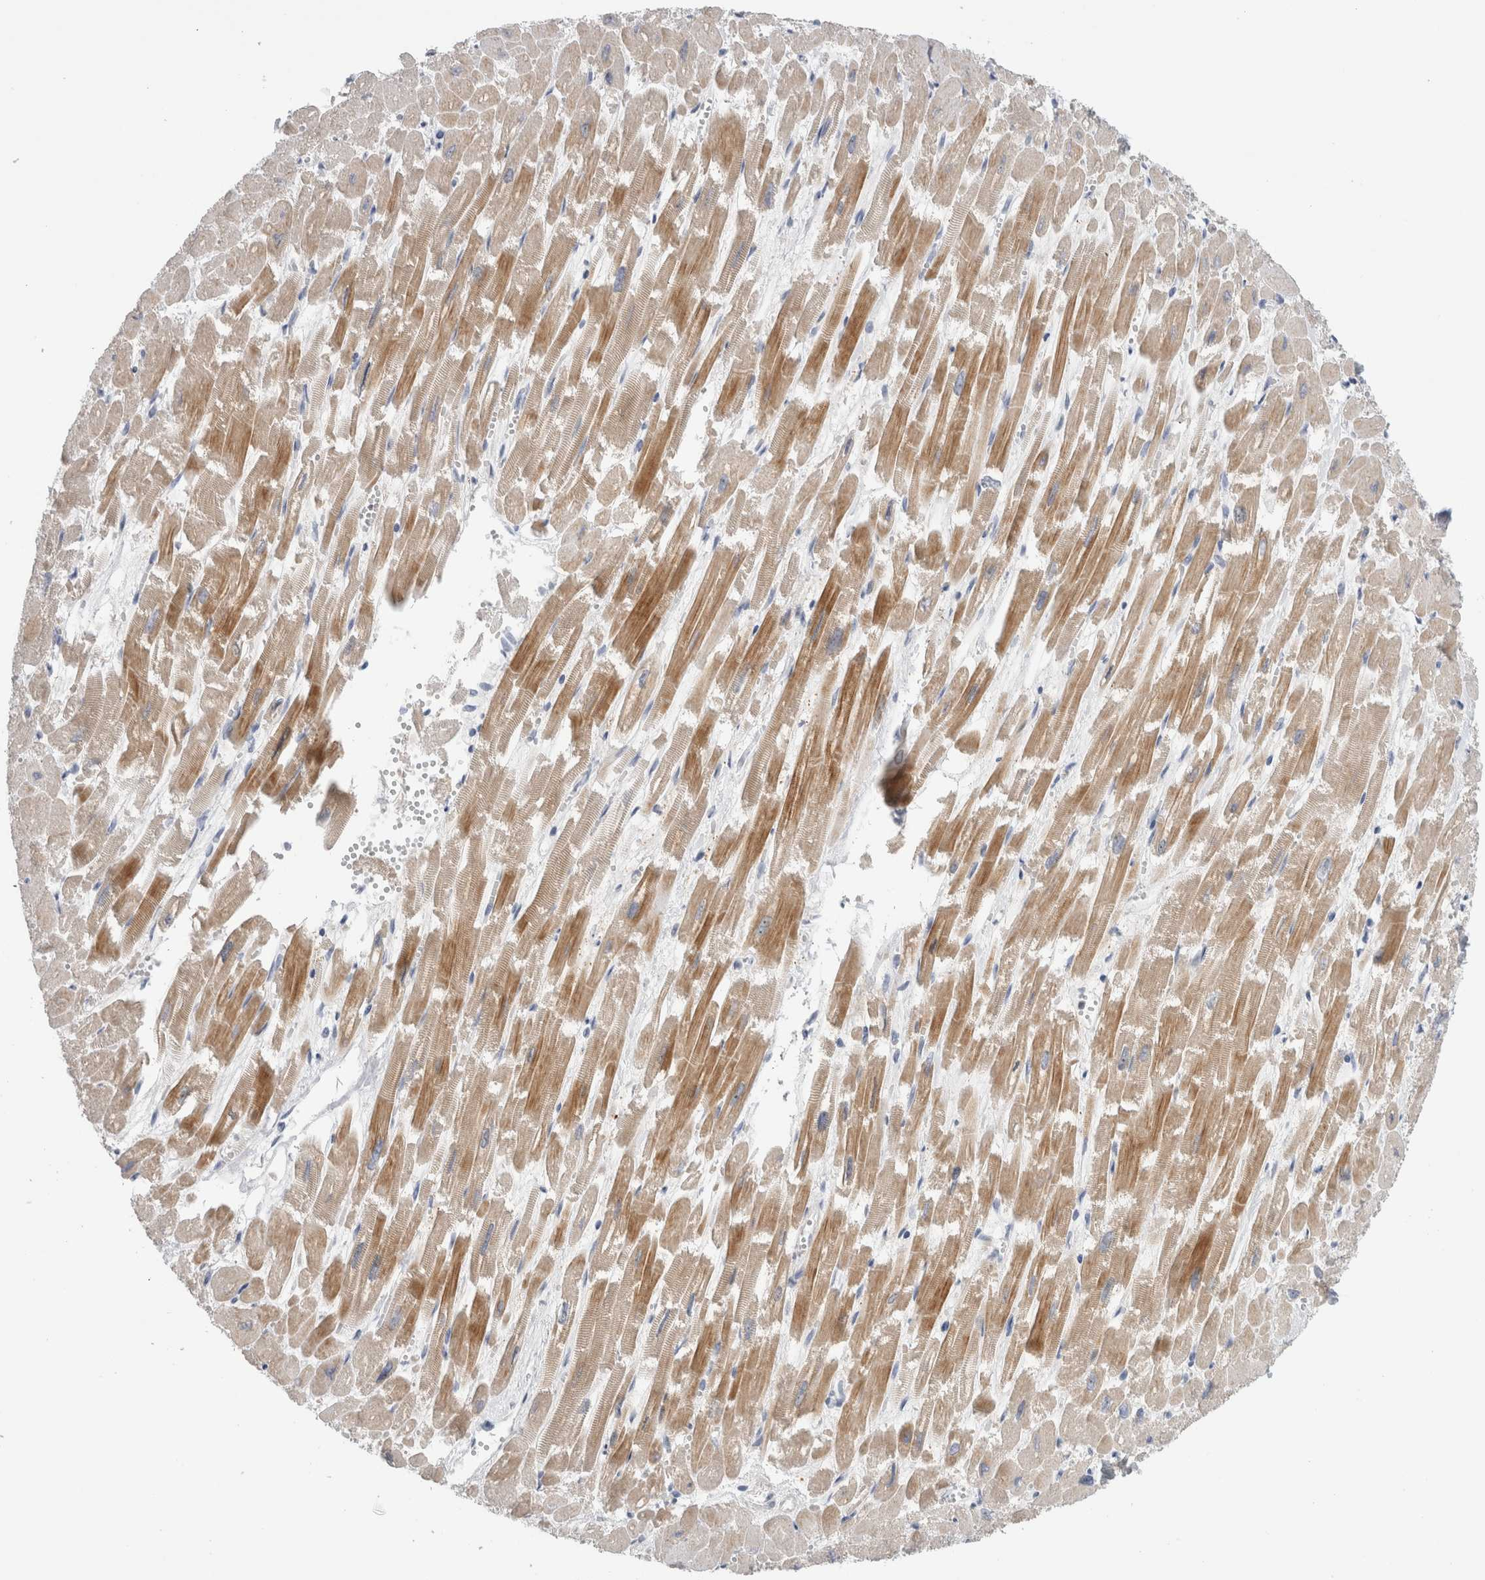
{"staining": {"intensity": "moderate", "quantity": "25%-75%", "location": "cytoplasmic/membranous"}, "tissue": "heart muscle", "cell_type": "Cardiomyocytes", "image_type": "normal", "snomed": [{"axis": "morphology", "description": "Normal tissue, NOS"}, {"axis": "topography", "description": "Heart"}], "caption": "Immunohistochemistry image of normal heart muscle stained for a protein (brown), which exhibits medium levels of moderate cytoplasmic/membranous expression in approximately 25%-75% of cardiomyocytes.", "gene": "SLC20A2", "patient": {"sex": "male", "age": 54}}